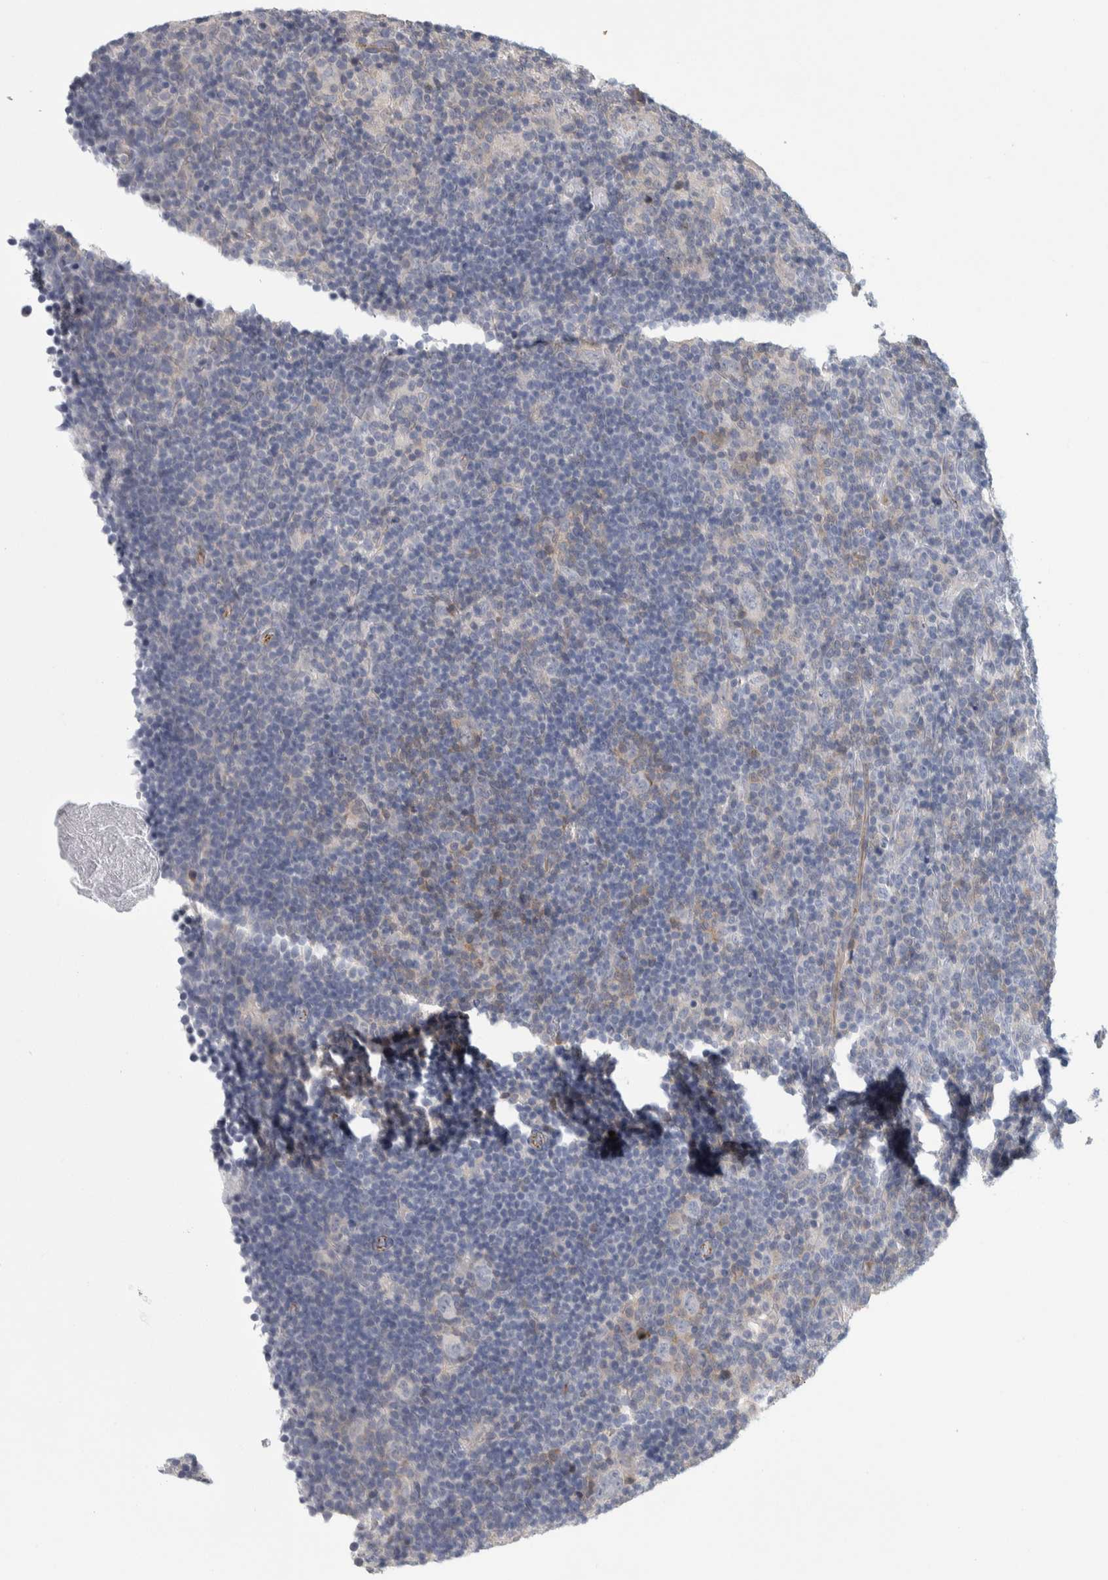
{"staining": {"intensity": "weak", "quantity": "<25%", "location": "cytoplasmic/membranous"}, "tissue": "lymphoma", "cell_type": "Tumor cells", "image_type": "cancer", "snomed": [{"axis": "morphology", "description": "Hodgkin's disease, NOS"}, {"axis": "topography", "description": "Lymph node"}], "caption": "Hodgkin's disease was stained to show a protein in brown. There is no significant staining in tumor cells.", "gene": "ZNF862", "patient": {"sex": "female", "age": 57}}